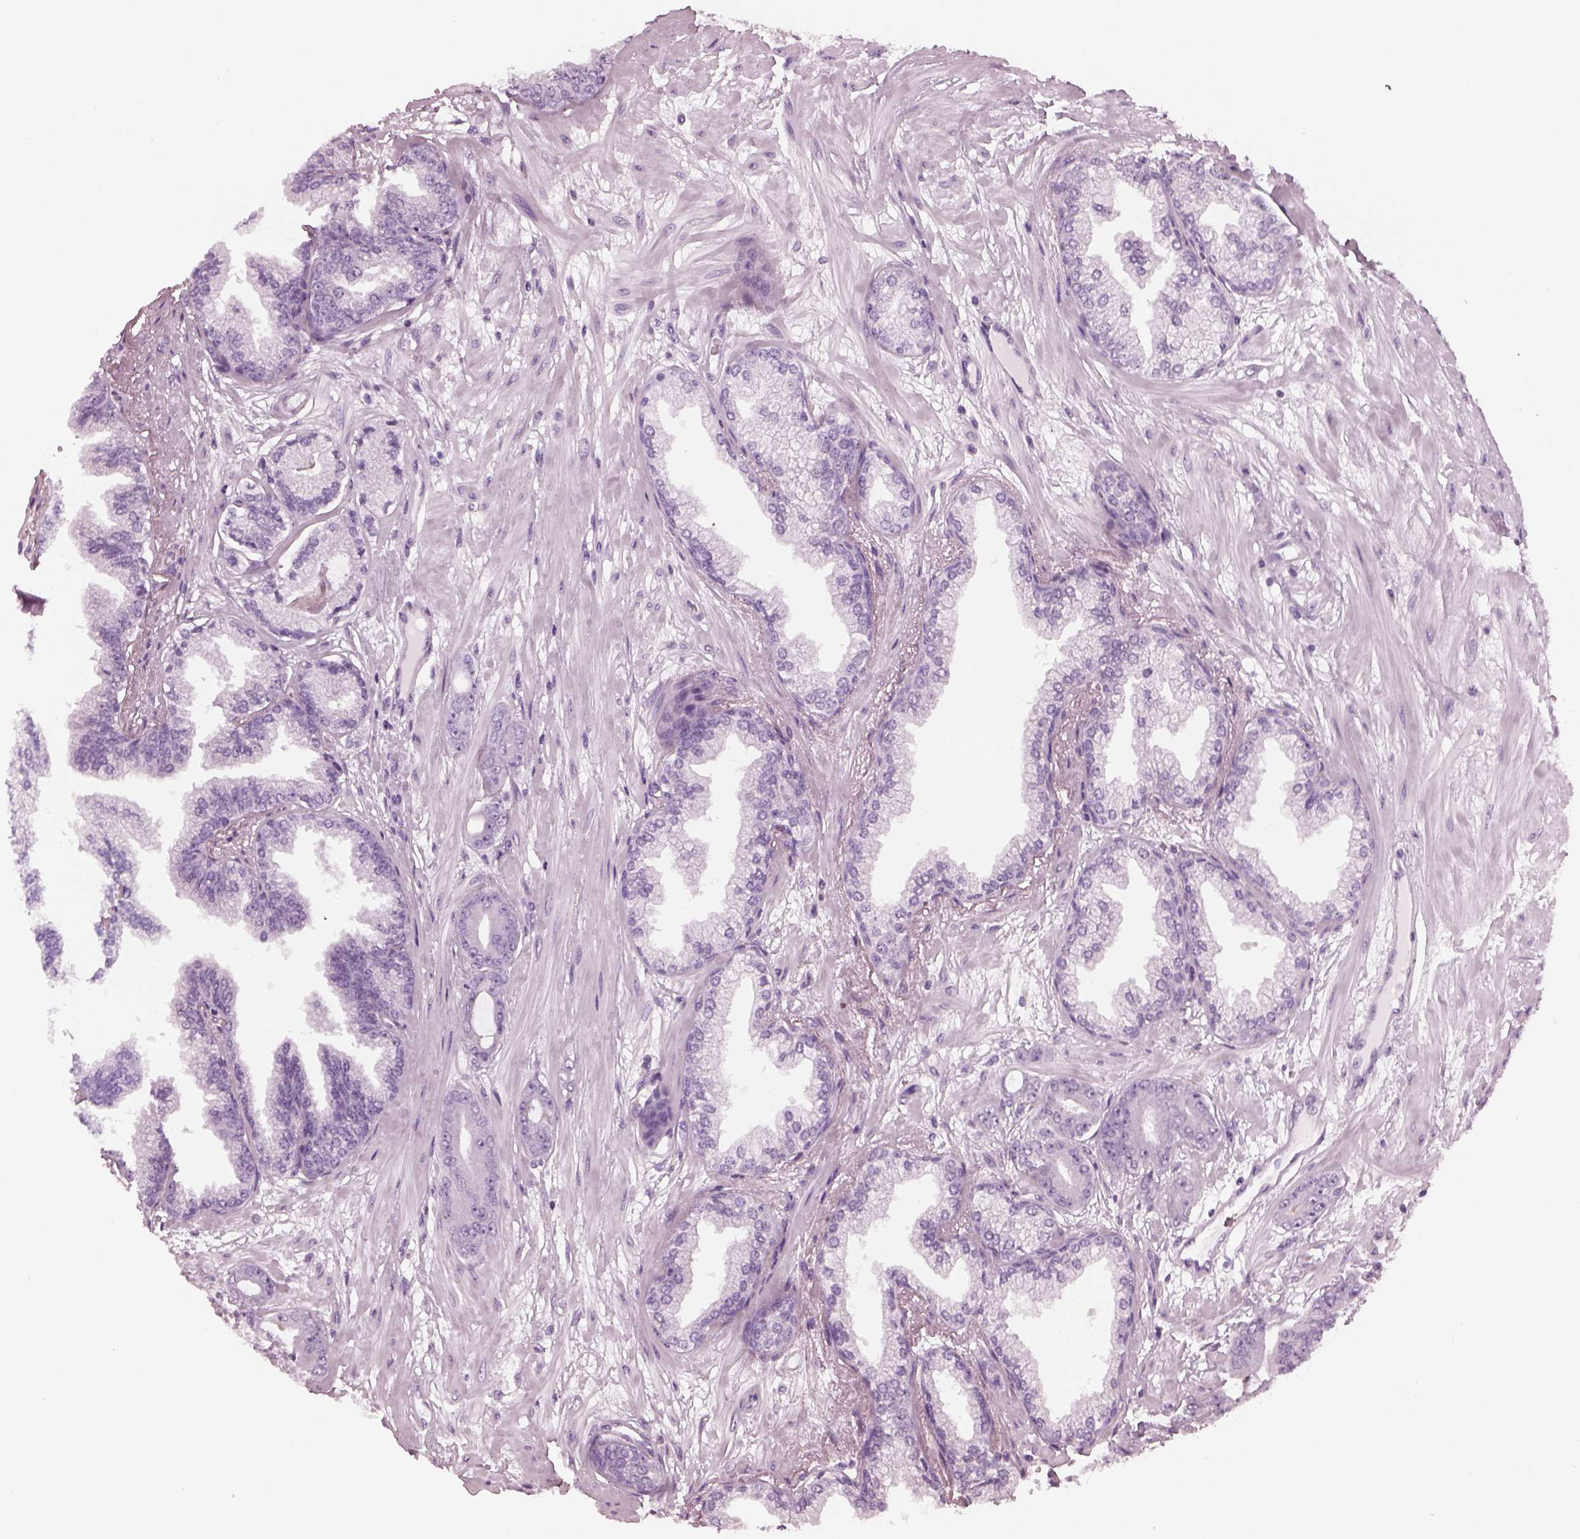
{"staining": {"intensity": "negative", "quantity": "none", "location": "none"}, "tissue": "prostate cancer", "cell_type": "Tumor cells", "image_type": "cancer", "snomed": [{"axis": "morphology", "description": "Adenocarcinoma, Low grade"}, {"axis": "topography", "description": "Prostate"}], "caption": "Immunohistochemistry photomicrograph of neoplastic tissue: human low-grade adenocarcinoma (prostate) stained with DAB displays no significant protein expression in tumor cells. (Stains: DAB immunohistochemistry with hematoxylin counter stain, Microscopy: brightfield microscopy at high magnification).", "gene": "PDC", "patient": {"sex": "male", "age": 64}}